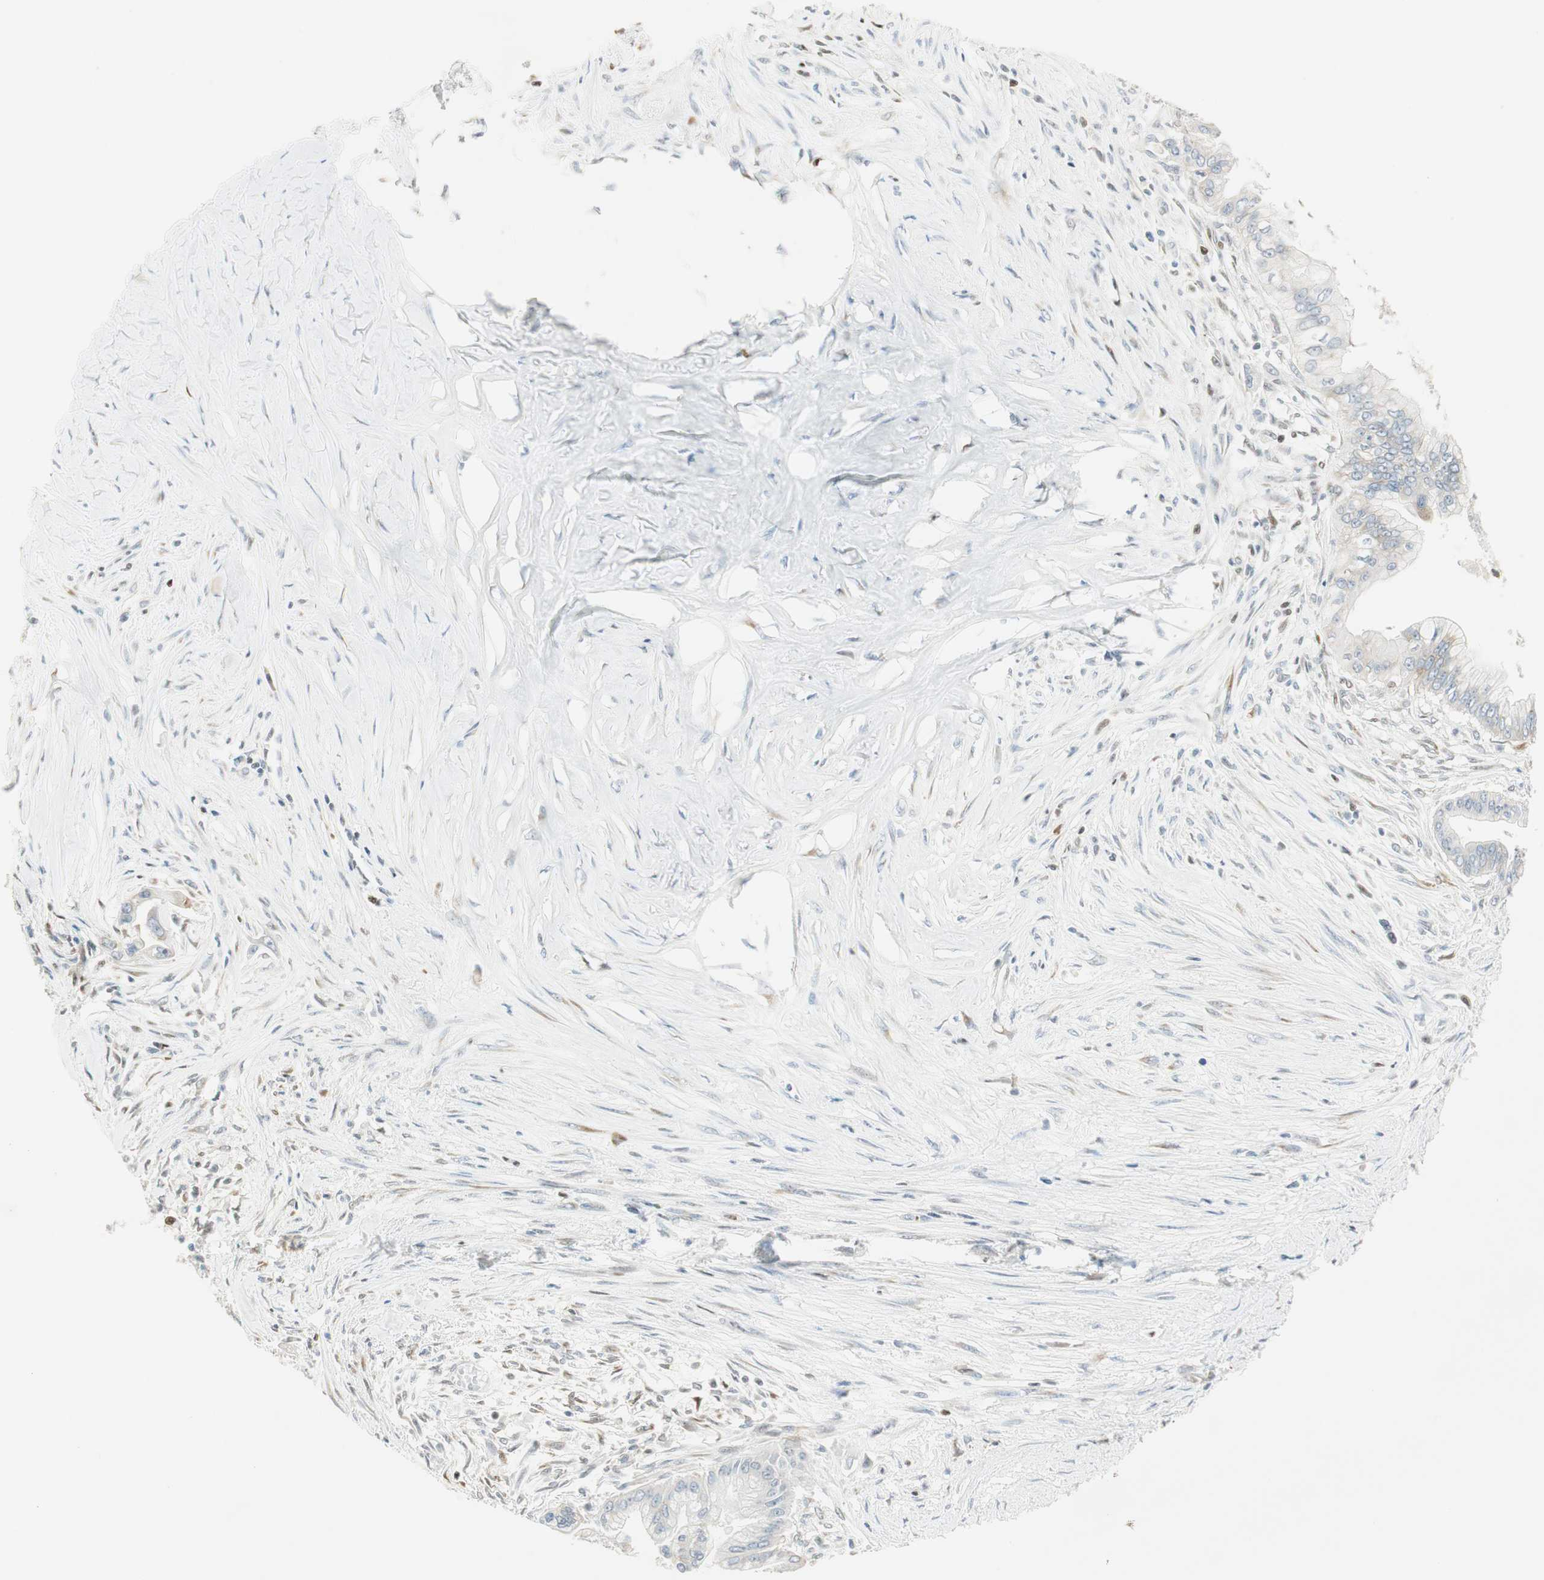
{"staining": {"intensity": "weak", "quantity": "<25%", "location": "cytoplasmic/membranous"}, "tissue": "pancreatic cancer", "cell_type": "Tumor cells", "image_type": "cancer", "snomed": [{"axis": "morphology", "description": "Adenocarcinoma, NOS"}, {"axis": "topography", "description": "Pancreas"}], "caption": "Tumor cells show no significant positivity in adenocarcinoma (pancreatic).", "gene": "MSX2", "patient": {"sex": "male", "age": 59}}